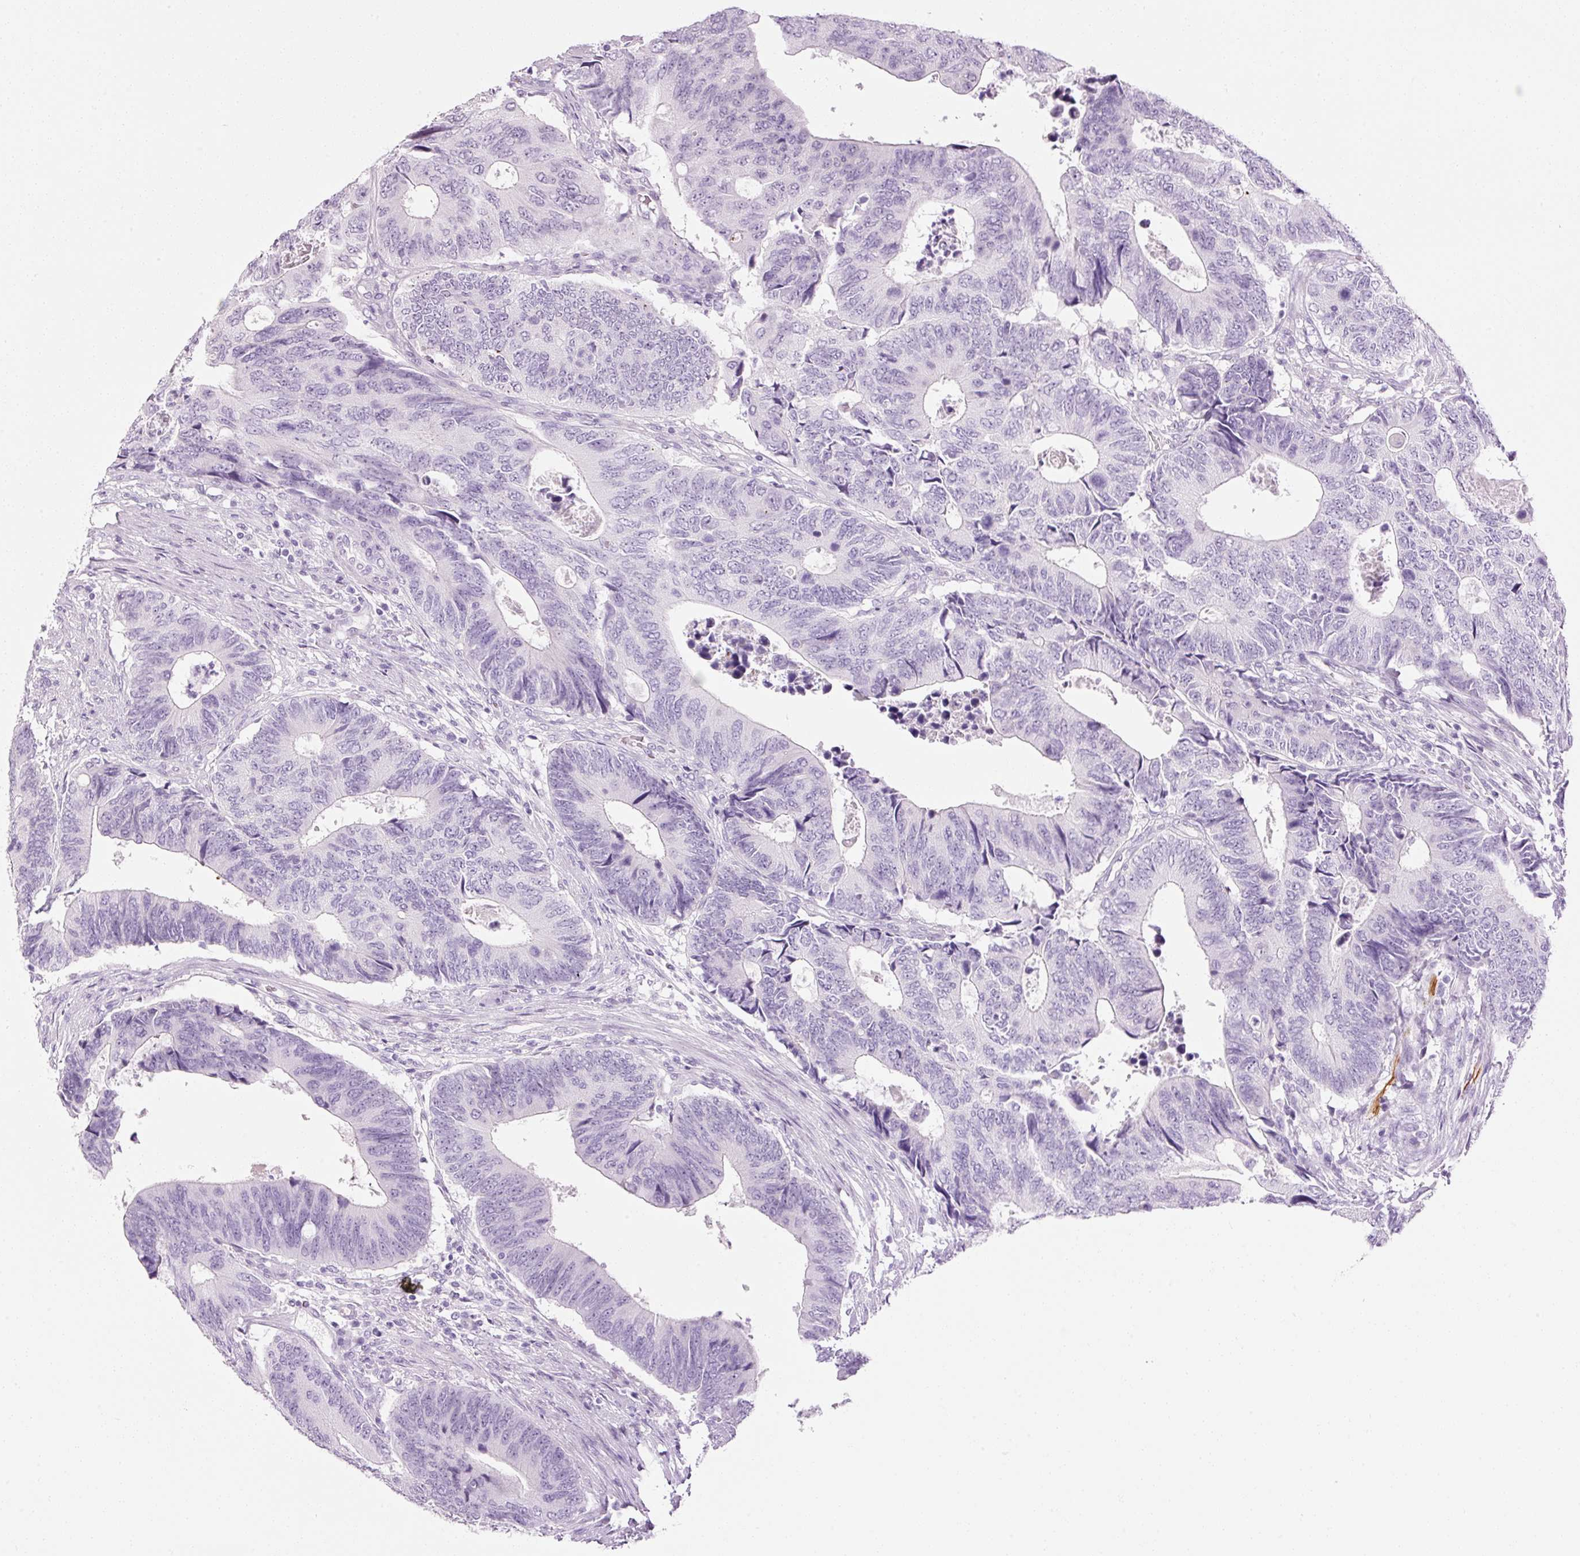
{"staining": {"intensity": "negative", "quantity": "none", "location": "none"}, "tissue": "colorectal cancer", "cell_type": "Tumor cells", "image_type": "cancer", "snomed": [{"axis": "morphology", "description": "Adenocarcinoma, NOS"}, {"axis": "topography", "description": "Colon"}], "caption": "Immunohistochemical staining of colorectal cancer (adenocarcinoma) exhibits no significant staining in tumor cells.", "gene": "ANKRD20A1", "patient": {"sex": "male", "age": 87}}